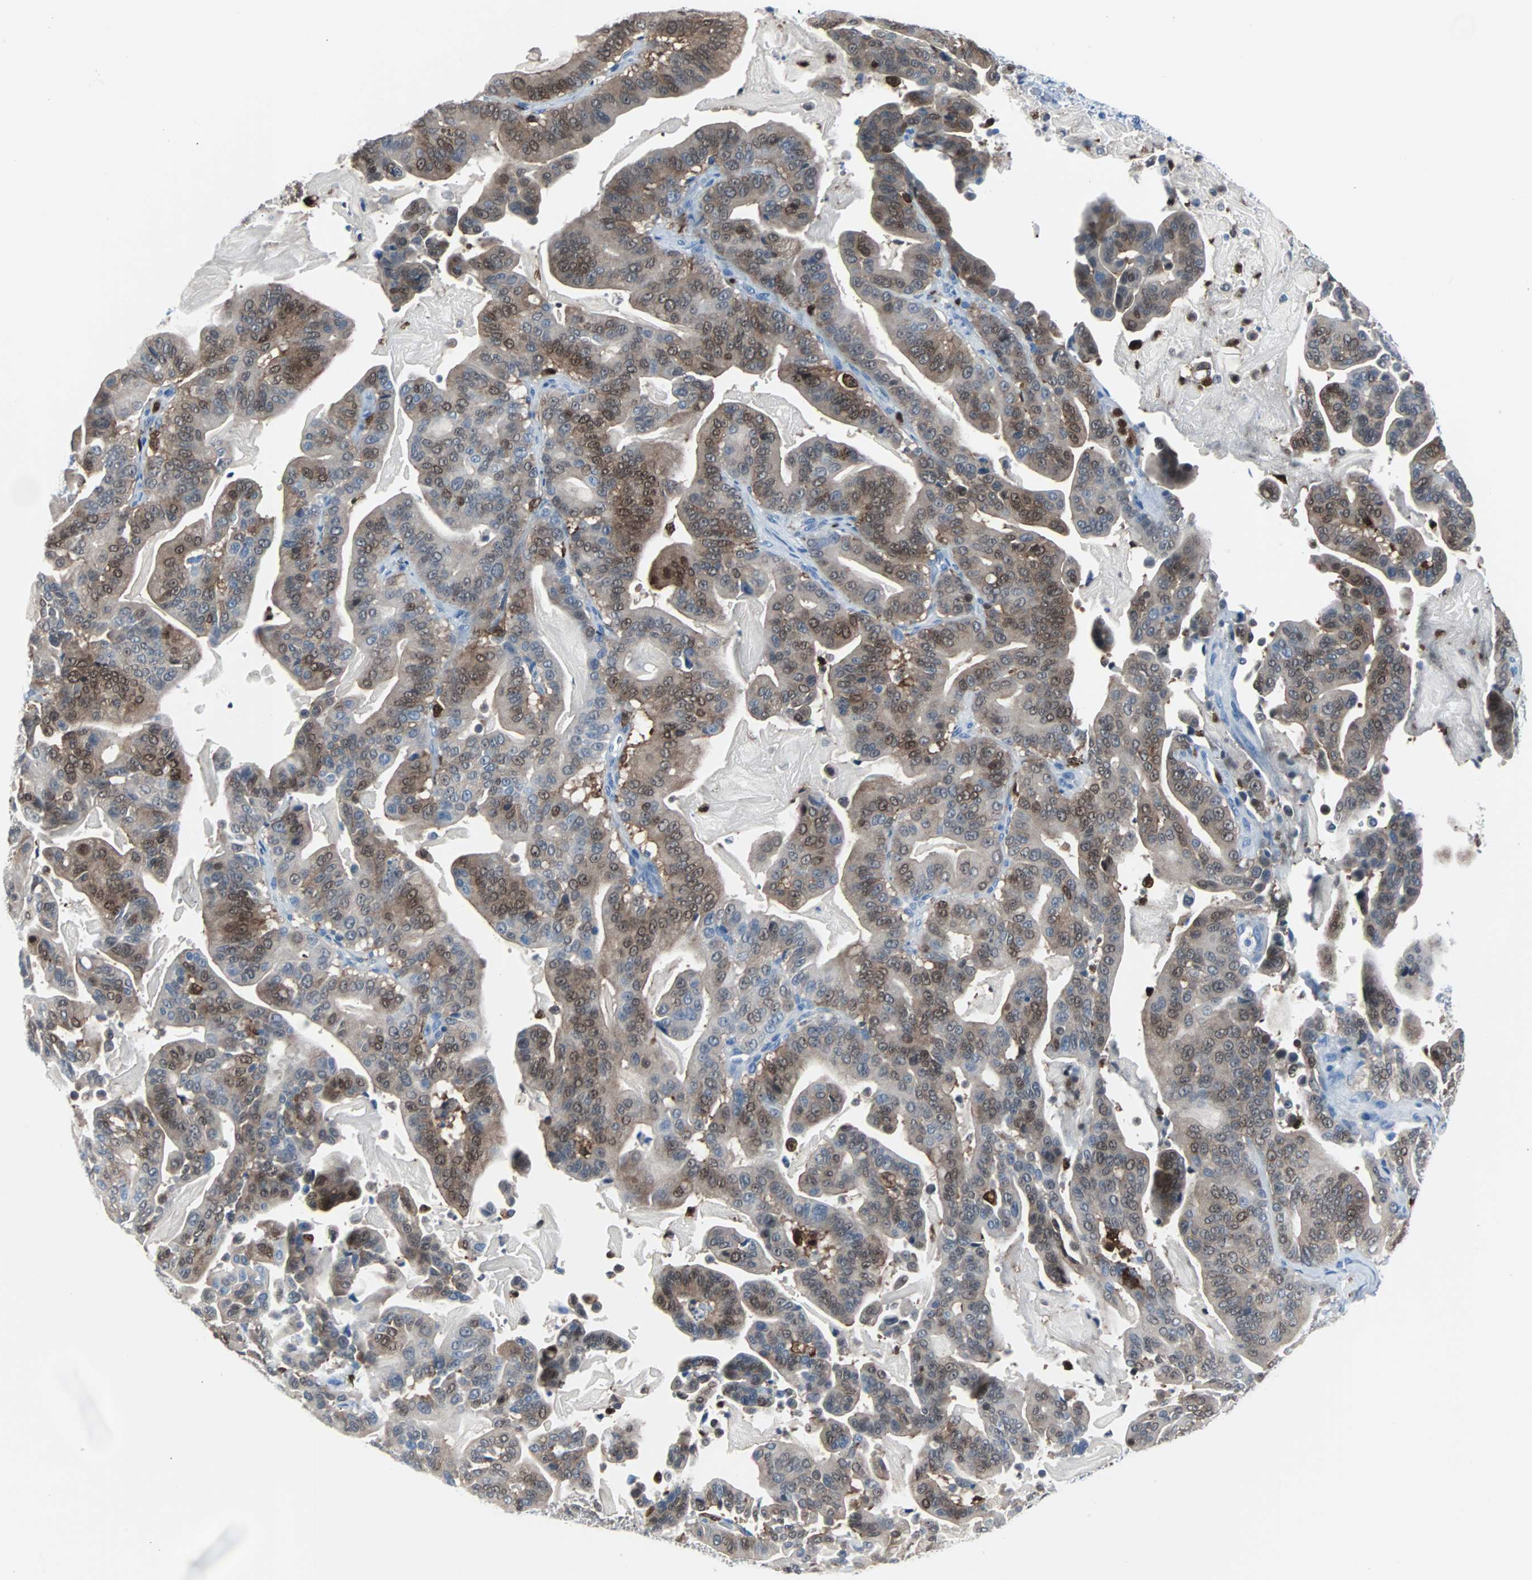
{"staining": {"intensity": "moderate", "quantity": "25%-75%", "location": "cytoplasmic/membranous"}, "tissue": "pancreatic cancer", "cell_type": "Tumor cells", "image_type": "cancer", "snomed": [{"axis": "morphology", "description": "Adenocarcinoma, NOS"}, {"axis": "topography", "description": "Pancreas"}], "caption": "Brown immunohistochemical staining in pancreatic adenocarcinoma demonstrates moderate cytoplasmic/membranous staining in approximately 25%-75% of tumor cells. The staining was performed using DAB (3,3'-diaminobenzidine) to visualize the protein expression in brown, while the nuclei were stained in blue with hematoxylin (Magnification: 20x).", "gene": "SYK", "patient": {"sex": "male", "age": 63}}